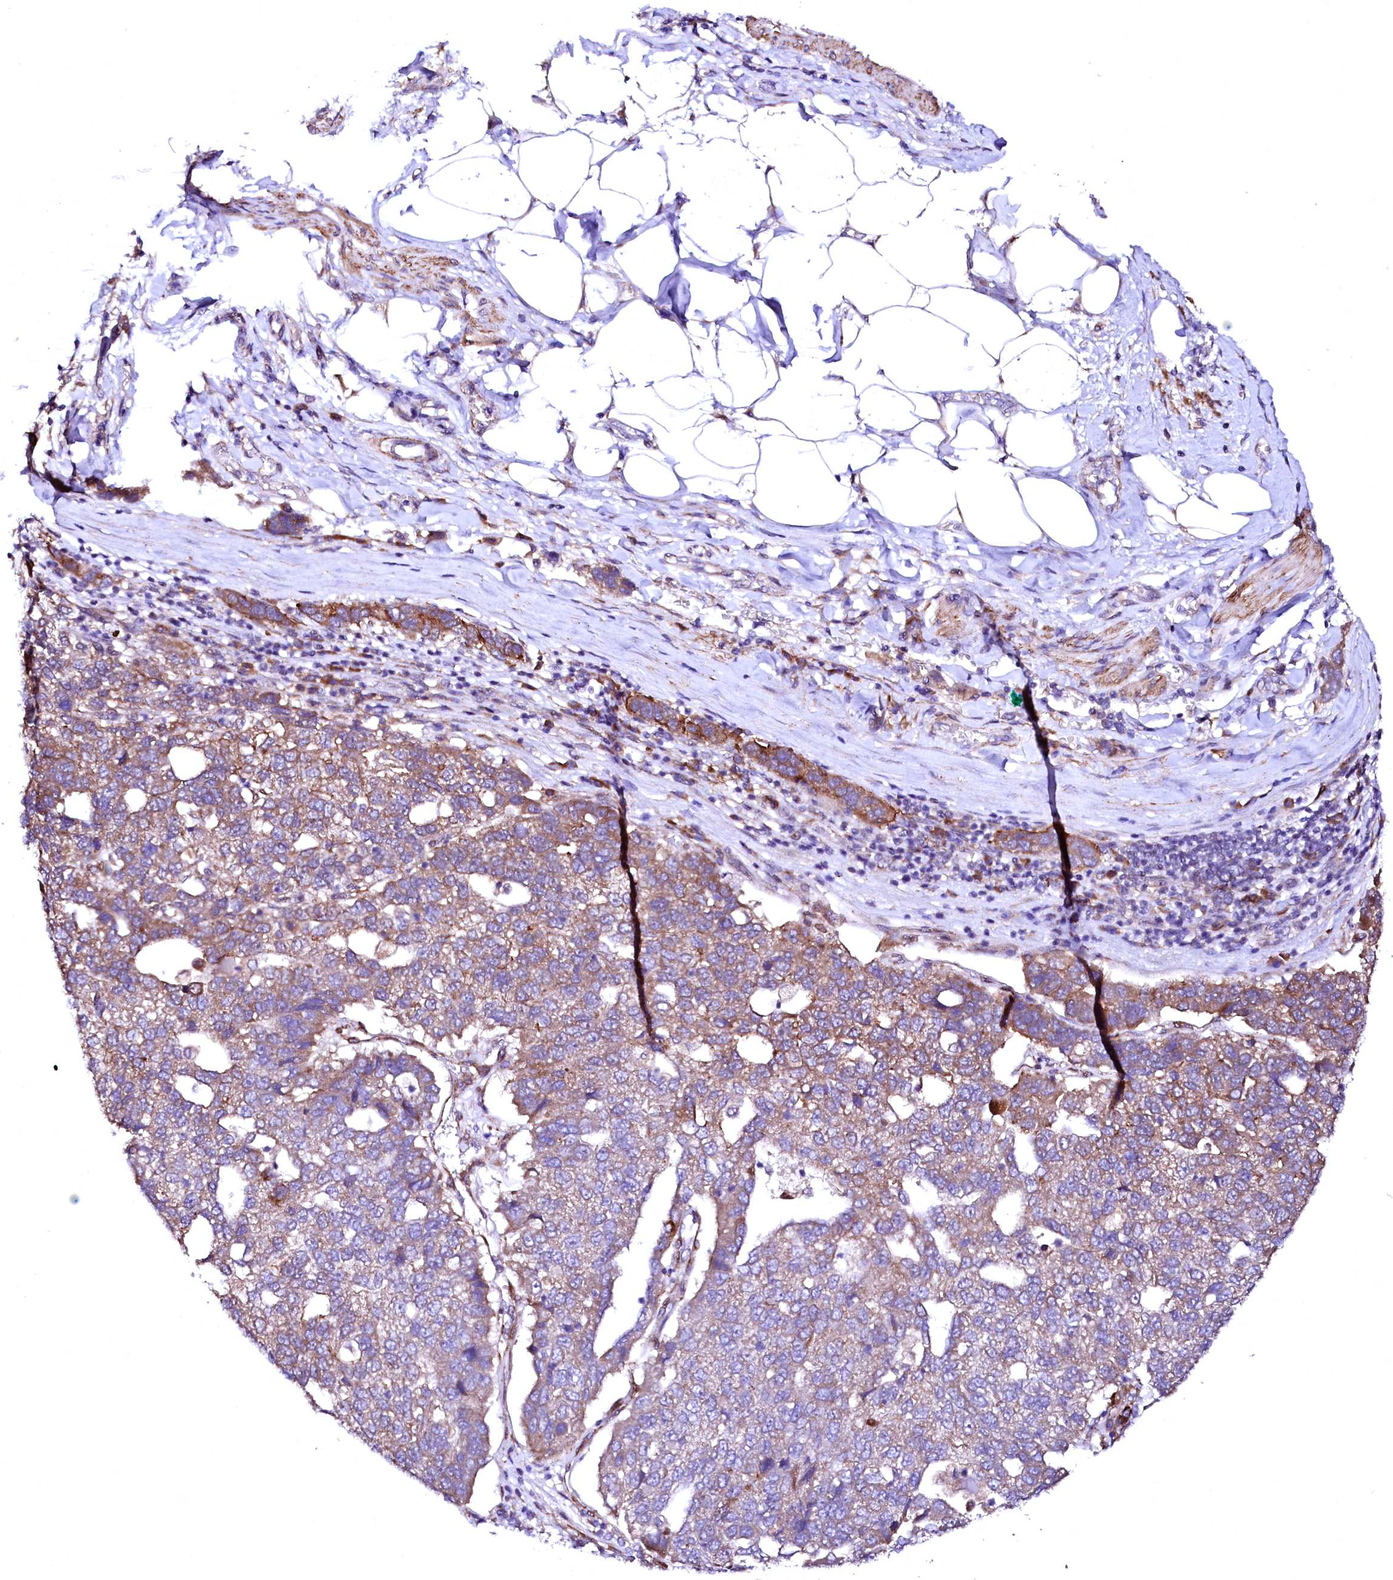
{"staining": {"intensity": "moderate", "quantity": "<25%", "location": "cytoplasmic/membranous"}, "tissue": "pancreatic cancer", "cell_type": "Tumor cells", "image_type": "cancer", "snomed": [{"axis": "morphology", "description": "Adenocarcinoma, NOS"}, {"axis": "topography", "description": "Pancreas"}], "caption": "Immunohistochemical staining of pancreatic cancer shows low levels of moderate cytoplasmic/membranous protein positivity in approximately <25% of tumor cells.", "gene": "GPR176", "patient": {"sex": "female", "age": 61}}